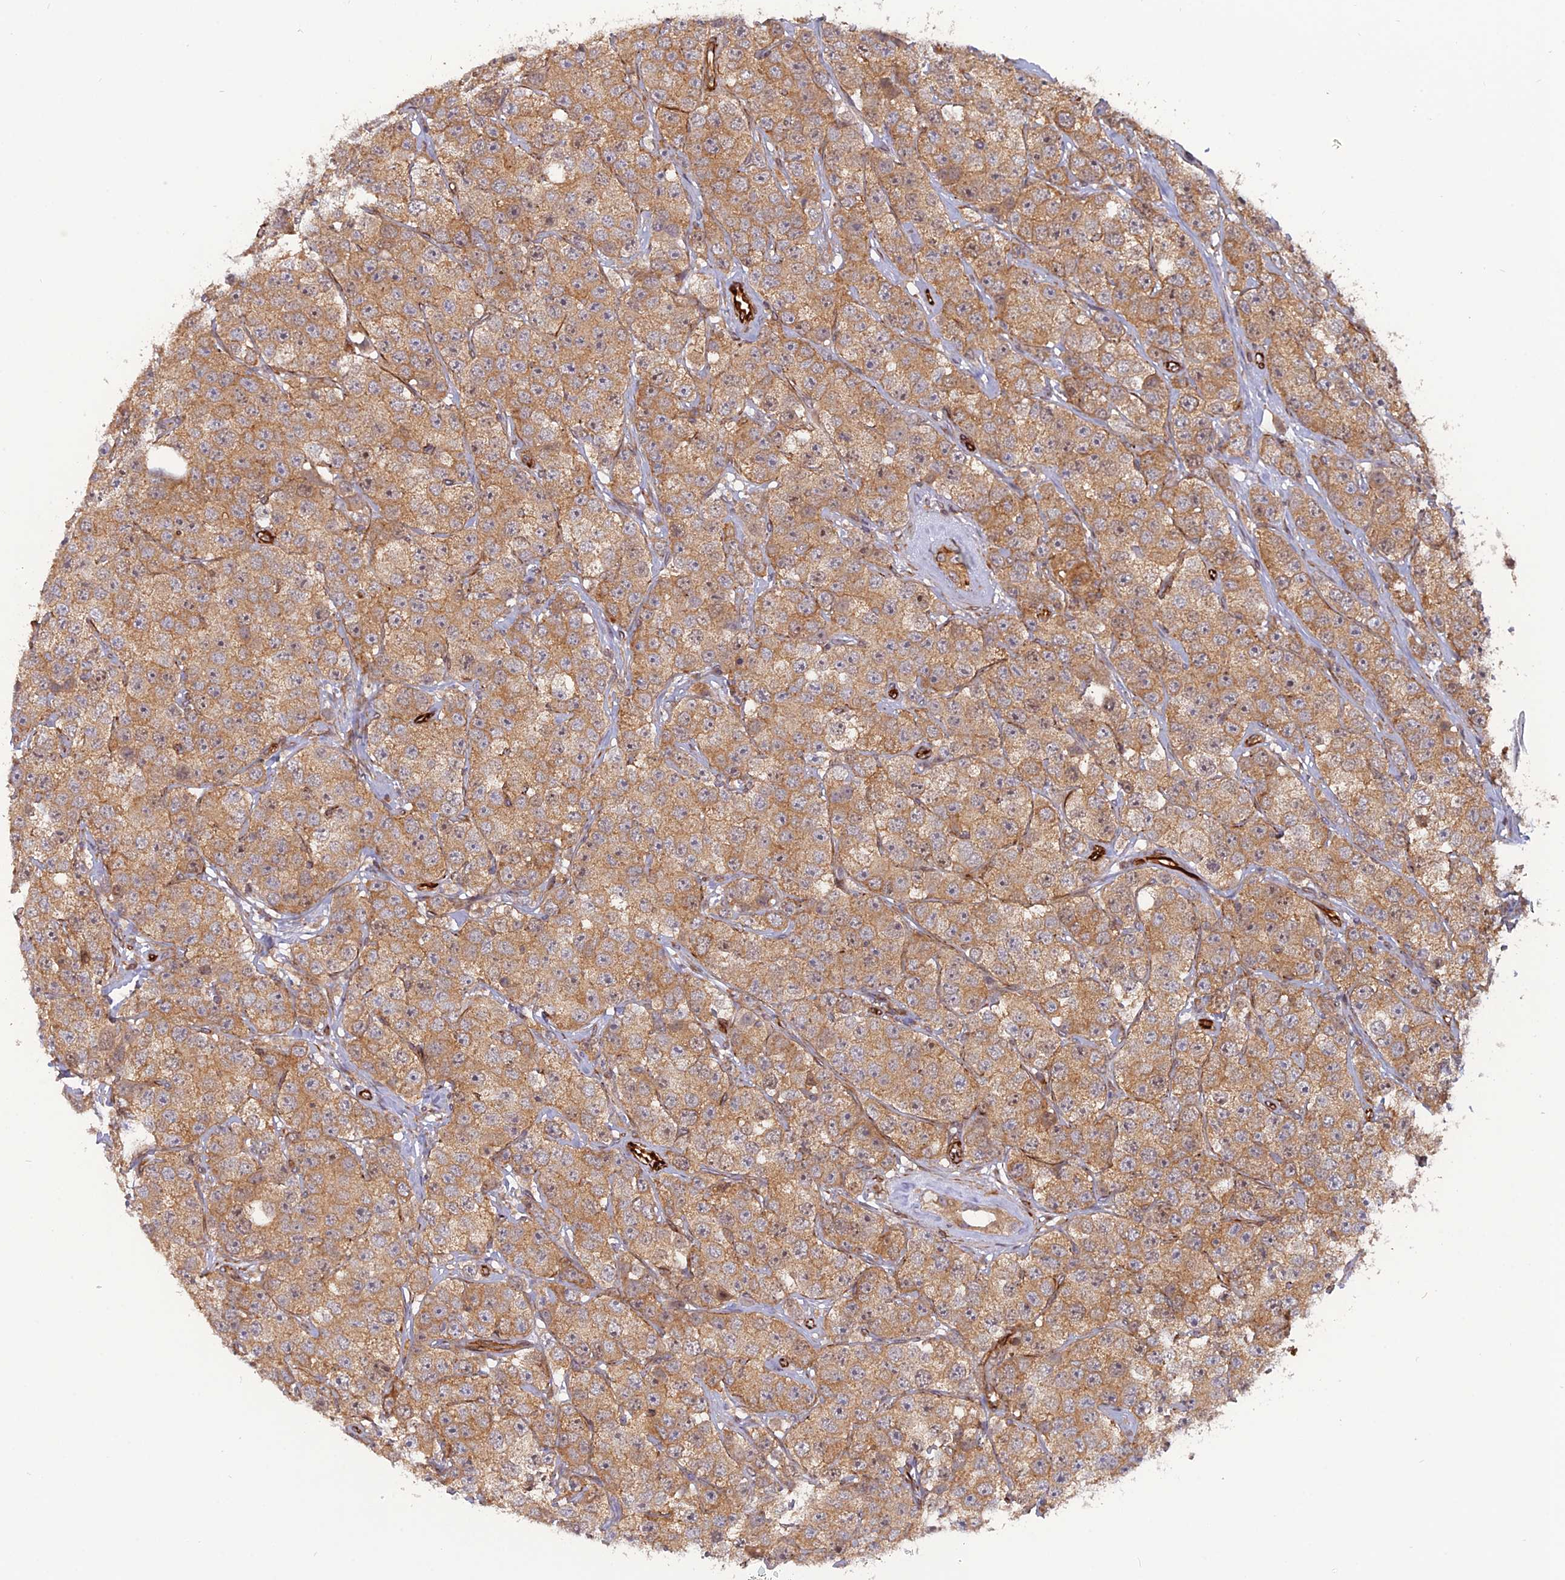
{"staining": {"intensity": "moderate", "quantity": ">75%", "location": "cytoplasmic/membranous"}, "tissue": "testis cancer", "cell_type": "Tumor cells", "image_type": "cancer", "snomed": [{"axis": "morphology", "description": "Seminoma, NOS"}, {"axis": "topography", "description": "Testis"}], "caption": "Approximately >75% of tumor cells in testis cancer (seminoma) display moderate cytoplasmic/membranous protein staining as visualized by brown immunohistochemical staining.", "gene": "PHLDB3", "patient": {"sex": "male", "age": 28}}